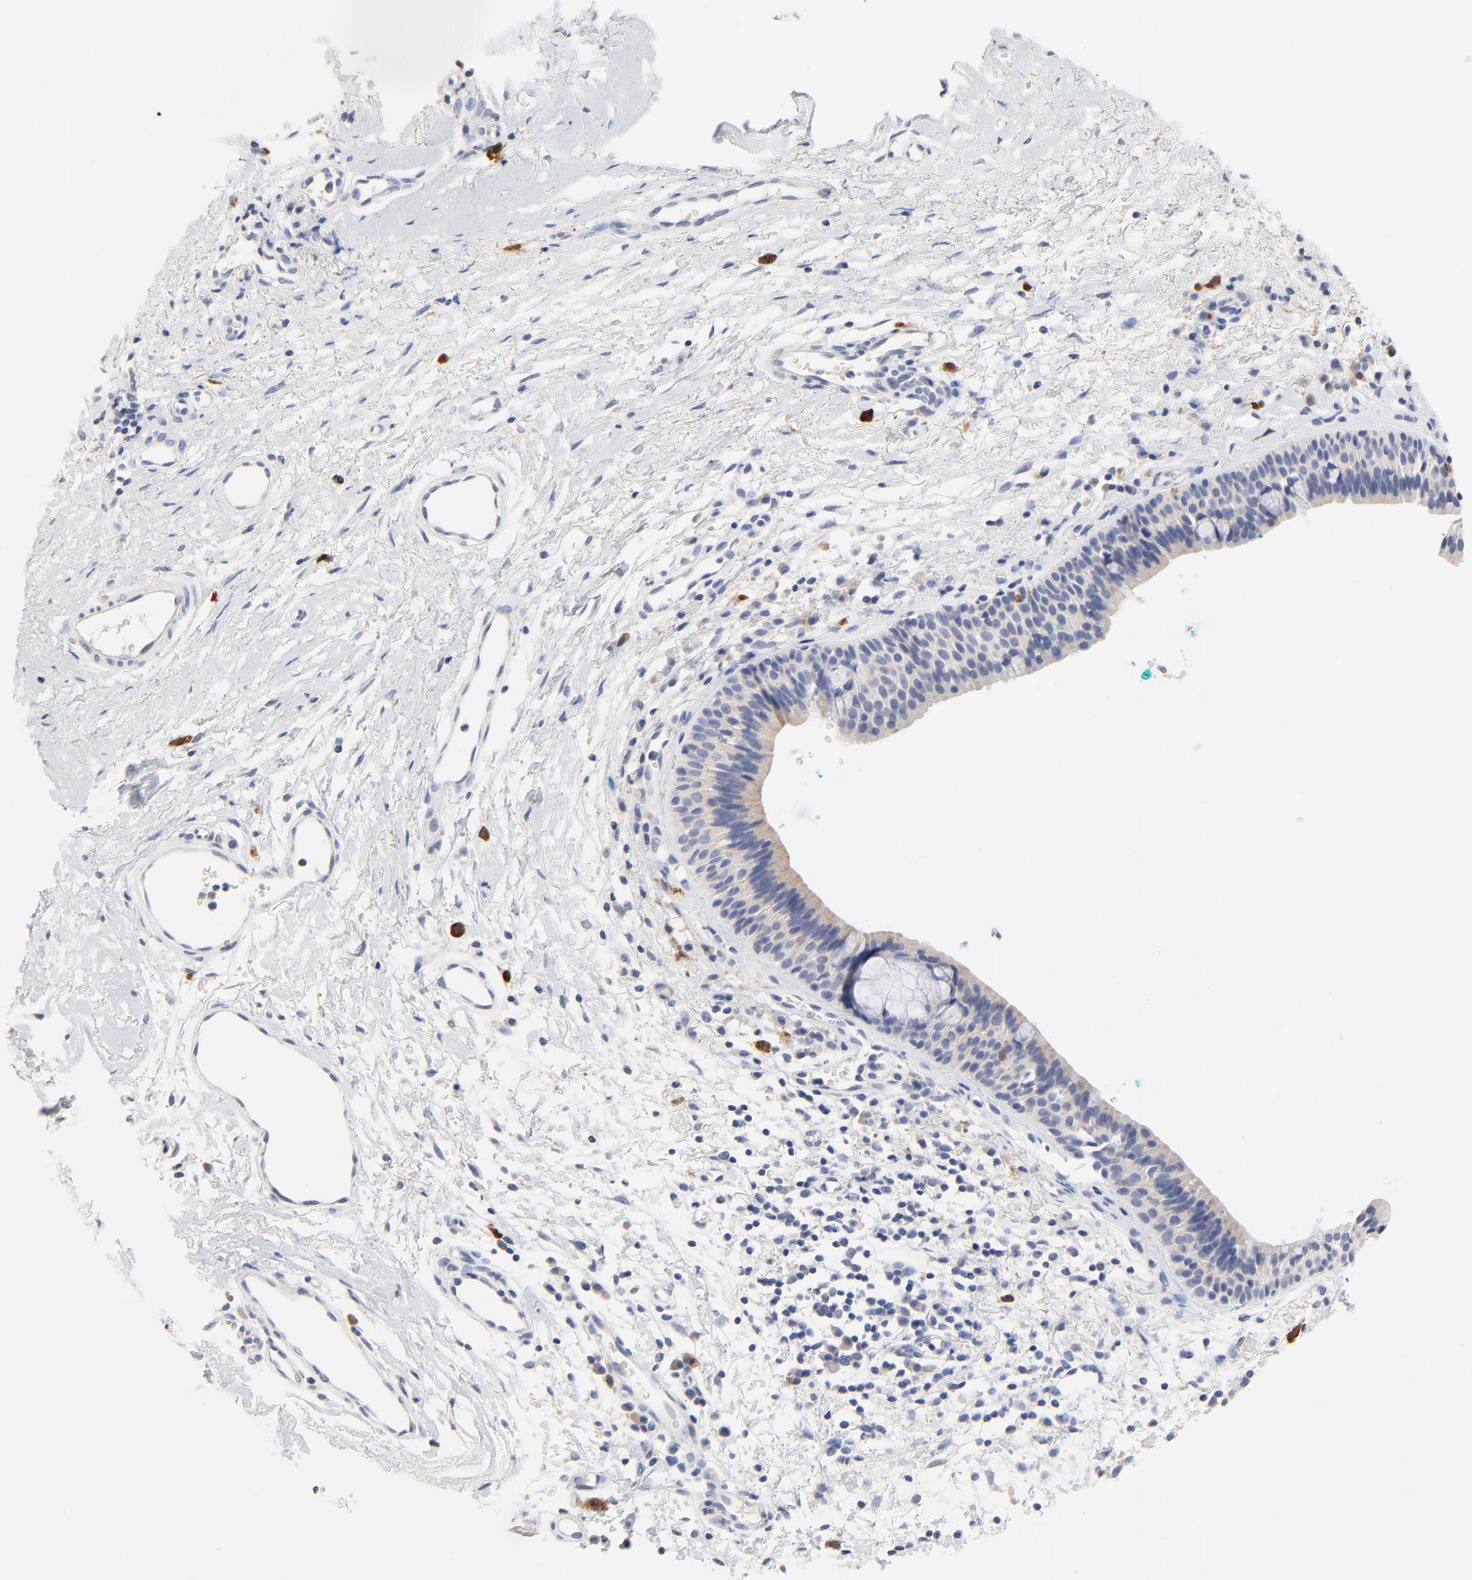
{"staining": {"intensity": "weak", "quantity": "<25%", "location": "cytoplasmic/membranous"}, "tissue": "nasopharynx", "cell_type": "Respiratory epithelial cells", "image_type": "normal", "snomed": [{"axis": "morphology", "description": "Normal tissue, NOS"}, {"axis": "morphology", "description": "Basal cell carcinoma"}, {"axis": "topography", "description": "Cartilage tissue"}, {"axis": "topography", "description": "Nasopharynx"}, {"axis": "topography", "description": "Oral tissue"}], "caption": "DAB (3,3'-diaminobenzidine) immunohistochemical staining of normal nasopharynx shows no significant staining in respiratory epithelial cells.", "gene": "FBXL5", "patient": {"sex": "female", "age": 77}}